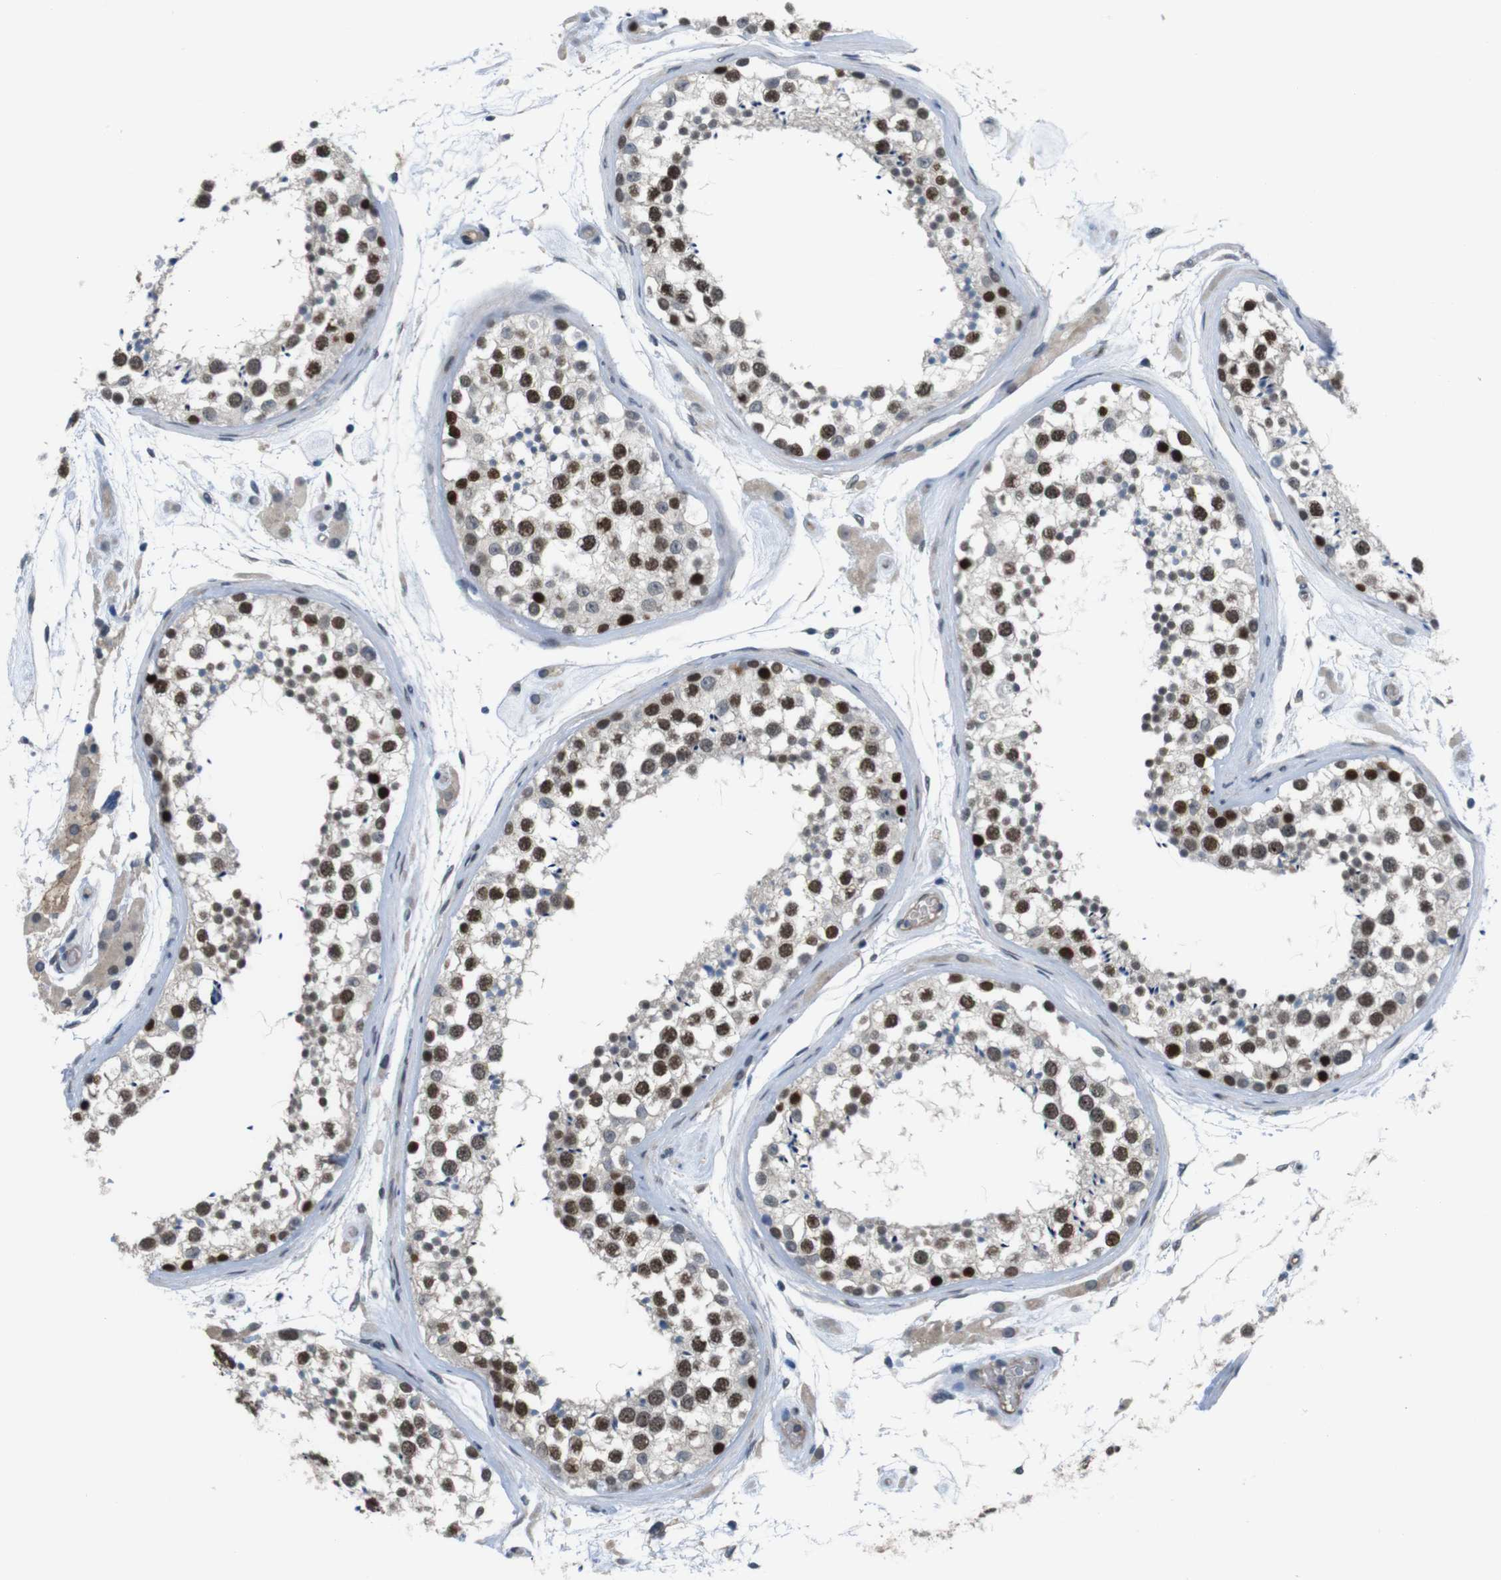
{"staining": {"intensity": "strong", "quantity": "25%-75%", "location": "nuclear"}, "tissue": "testis", "cell_type": "Cells in seminiferous ducts", "image_type": "normal", "snomed": [{"axis": "morphology", "description": "Normal tissue, NOS"}, {"axis": "topography", "description": "Testis"}], "caption": "A photomicrograph of human testis stained for a protein reveals strong nuclear brown staining in cells in seminiferous ducts.", "gene": "SMCO2", "patient": {"sex": "male", "age": 46}}